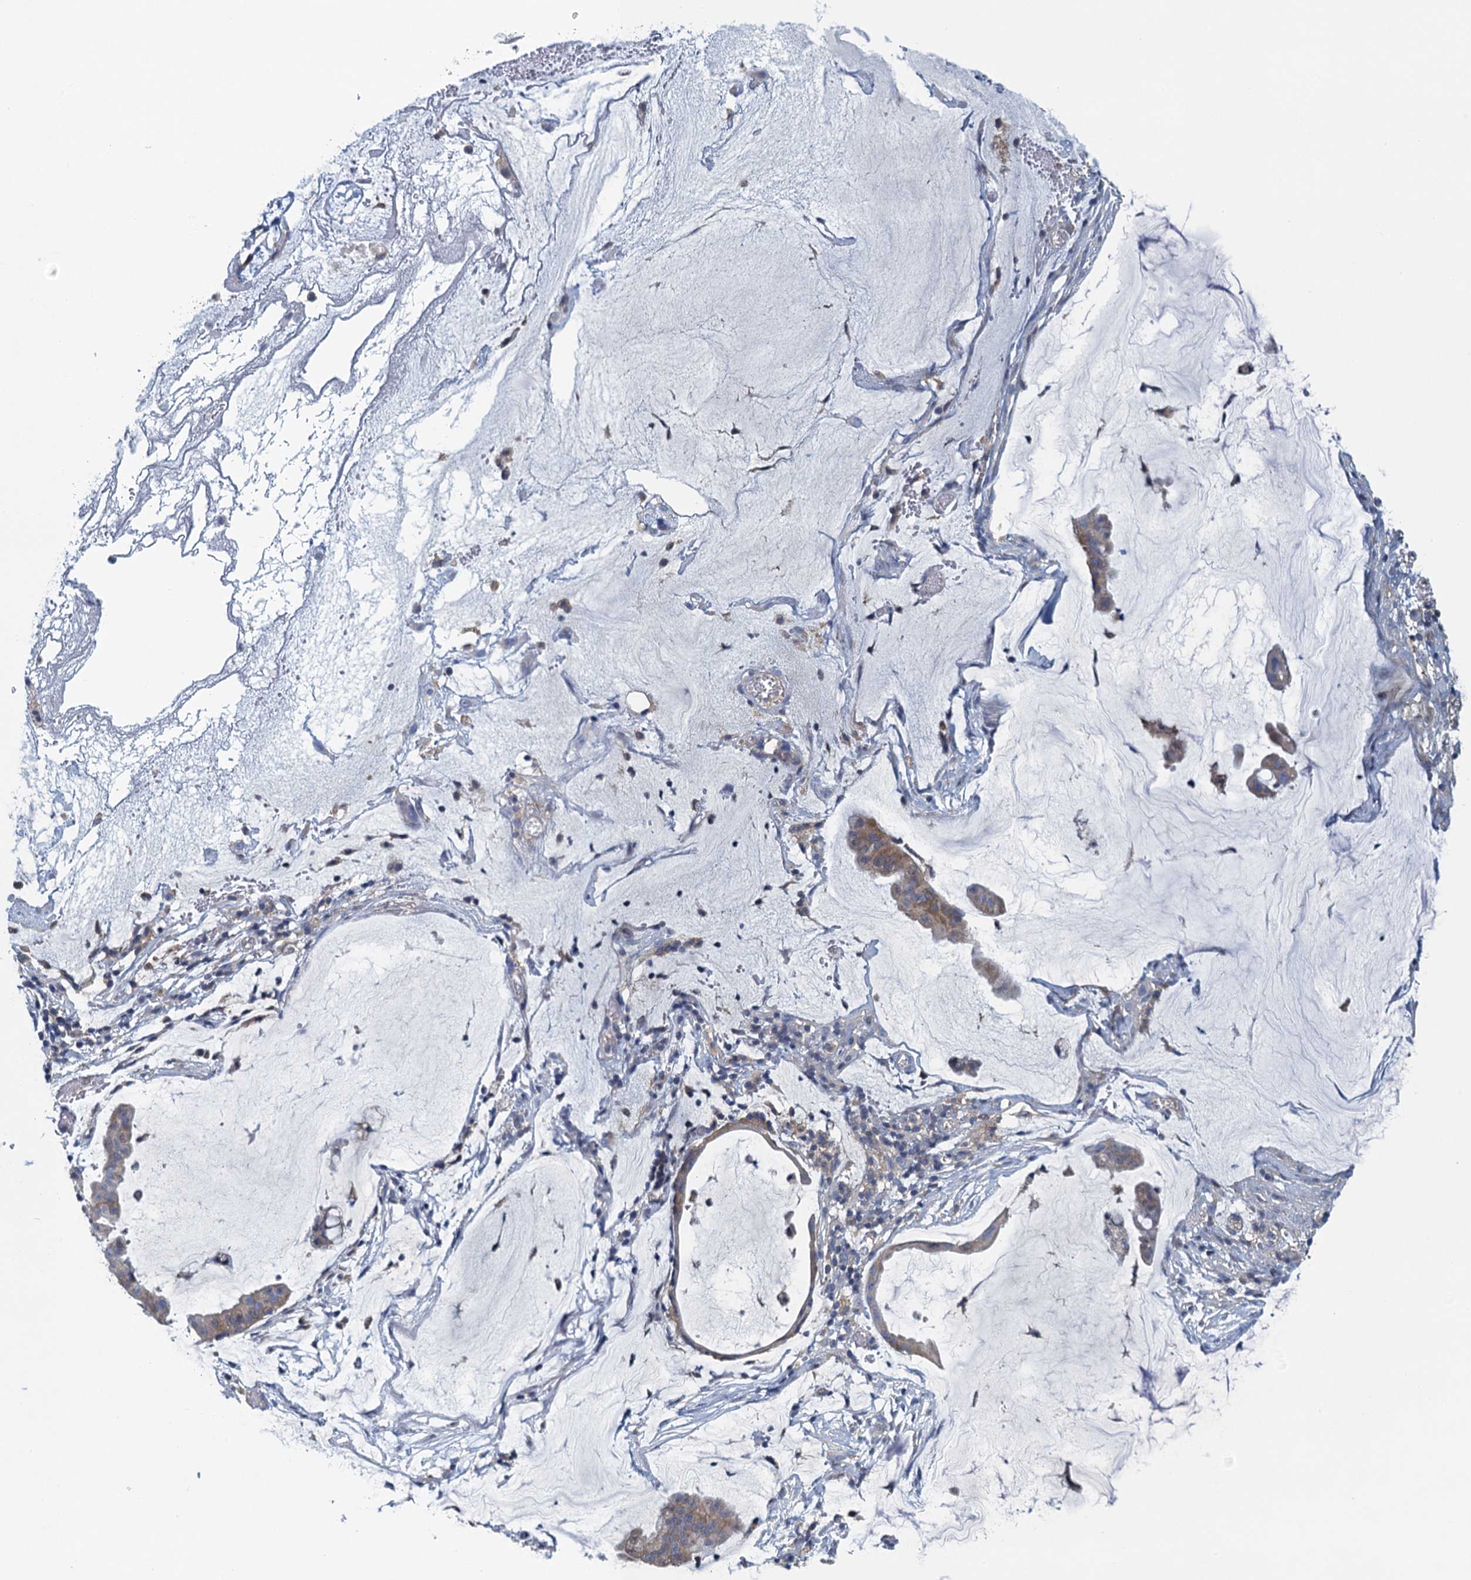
{"staining": {"intensity": "weak", "quantity": ">75%", "location": "cytoplasmic/membranous"}, "tissue": "ovarian cancer", "cell_type": "Tumor cells", "image_type": "cancer", "snomed": [{"axis": "morphology", "description": "Cystadenocarcinoma, mucinous, NOS"}, {"axis": "topography", "description": "Ovary"}], "caption": "Immunohistochemistry (IHC) micrograph of neoplastic tissue: mucinous cystadenocarcinoma (ovarian) stained using immunohistochemistry (IHC) exhibits low levels of weak protein expression localized specifically in the cytoplasmic/membranous of tumor cells, appearing as a cytoplasmic/membranous brown color.", "gene": "NCKAP1L", "patient": {"sex": "female", "age": 73}}